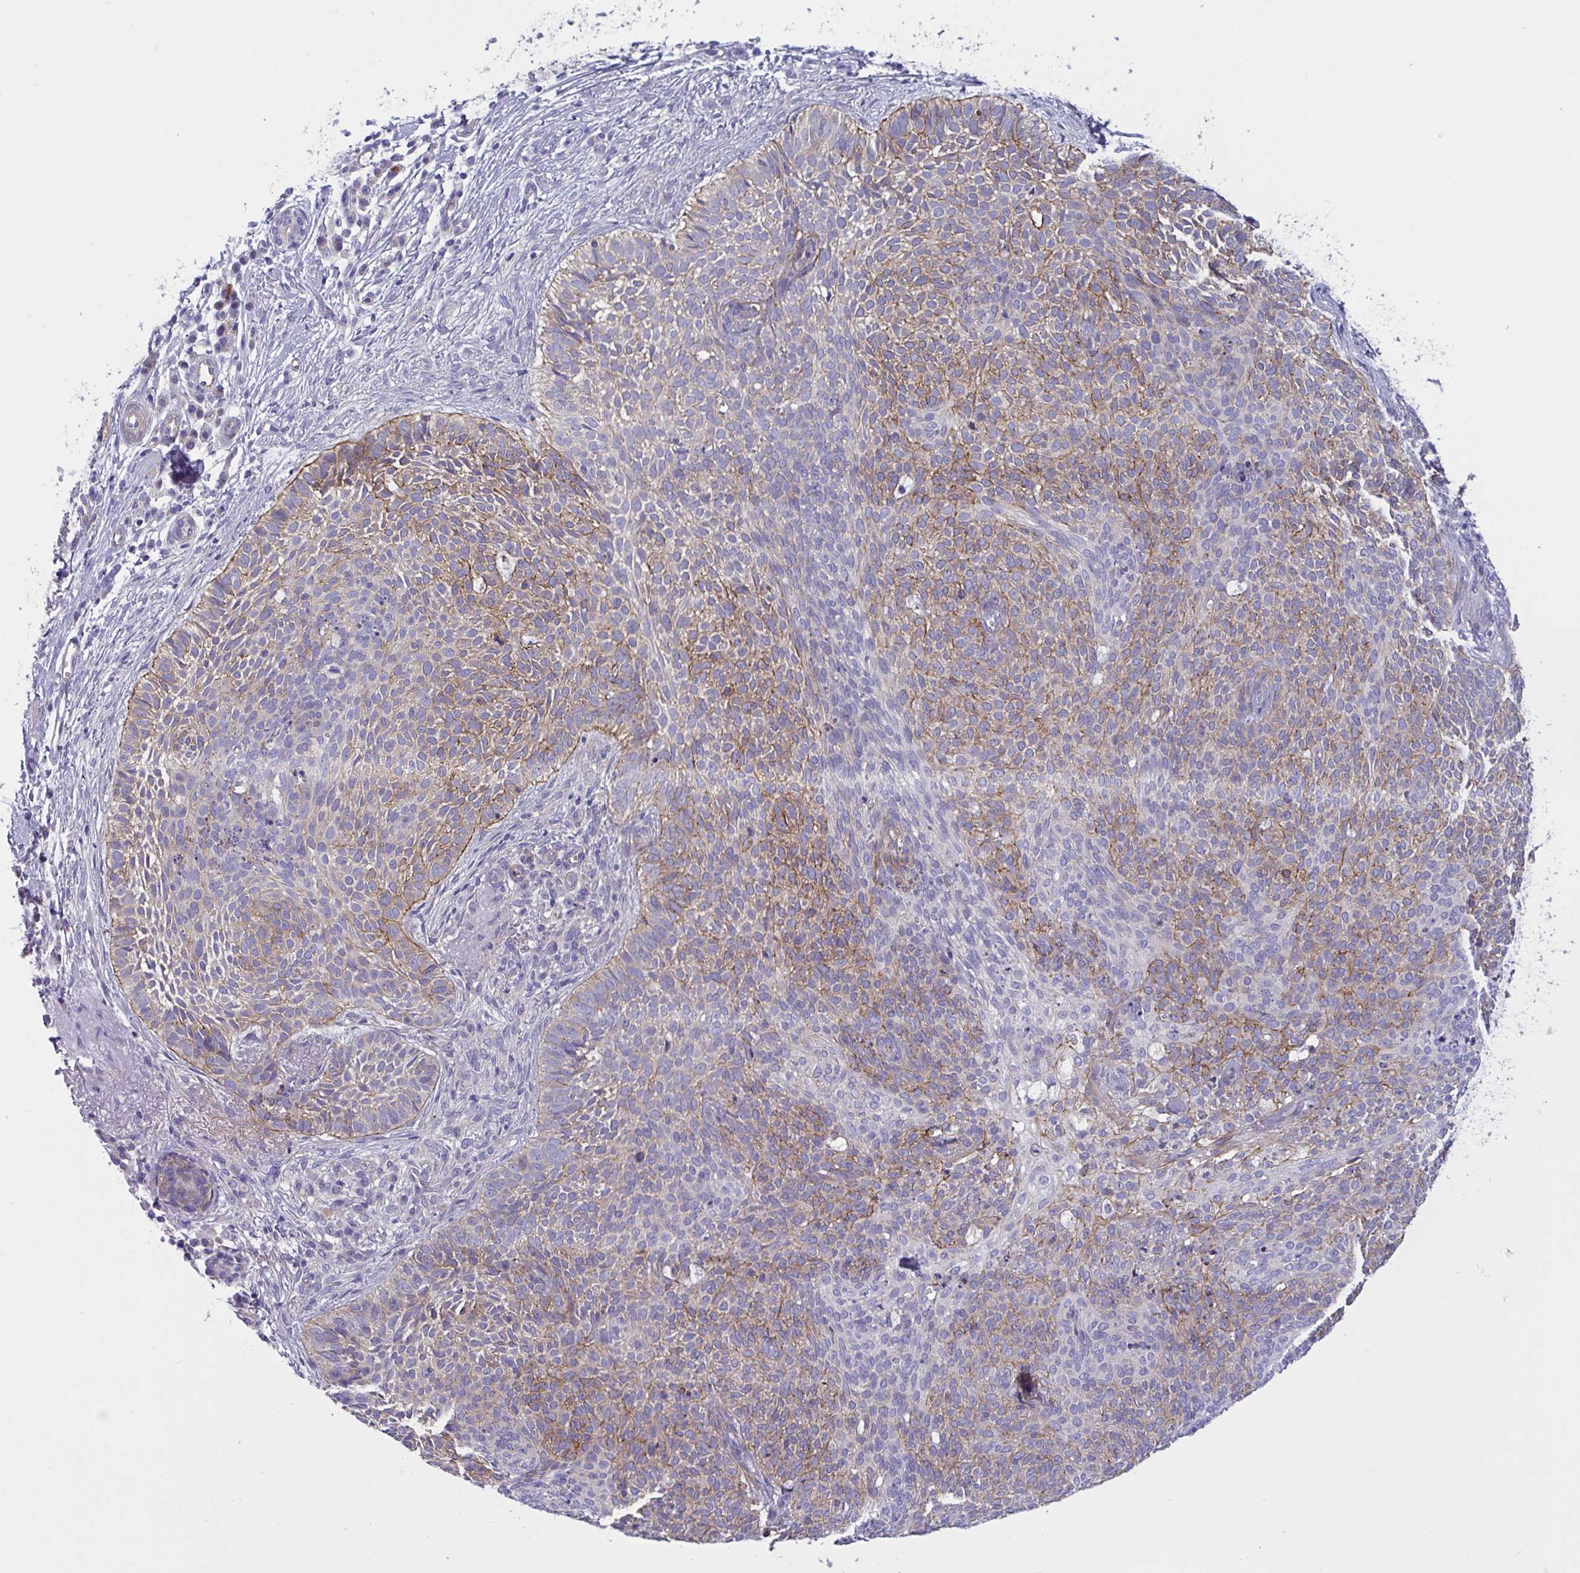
{"staining": {"intensity": "weak", "quantity": "25%-75%", "location": "cytoplasmic/membranous"}, "tissue": "skin cancer", "cell_type": "Tumor cells", "image_type": "cancer", "snomed": [{"axis": "morphology", "description": "Basal cell carcinoma"}, {"axis": "topography", "description": "Skin"}, {"axis": "topography", "description": "Skin of face"}], "caption": "Immunohistochemical staining of human basal cell carcinoma (skin) demonstrates low levels of weak cytoplasmic/membranous protein expression in about 25%-75% of tumor cells.", "gene": "OXLD1", "patient": {"sex": "female", "age": 82}}